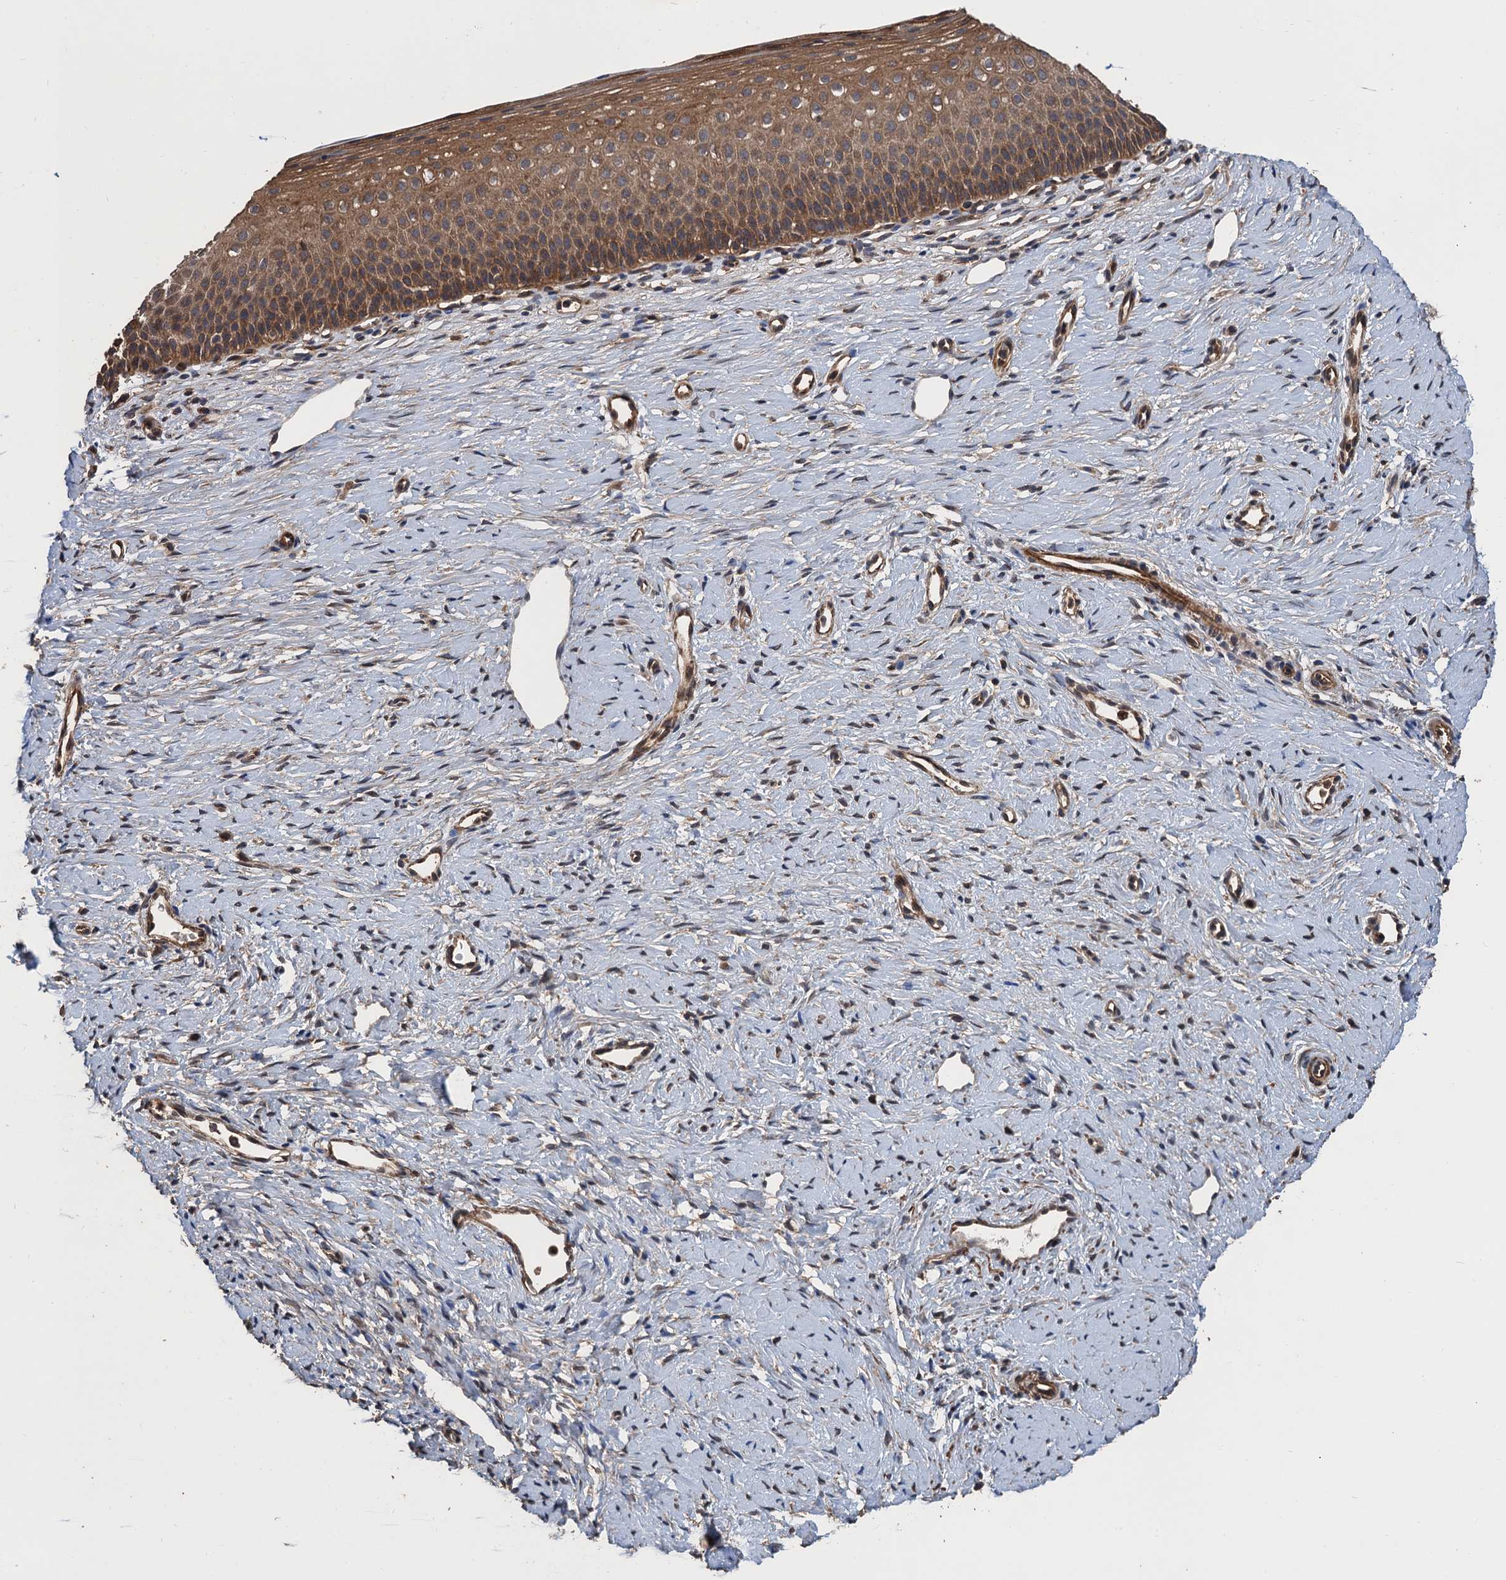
{"staining": {"intensity": "moderate", "quantity": ">75%", "location": "cytoplasmic/membranous"}, "tissue": "cervix", "cell_type": "Glandular cells", "image_type": "normal", "snomed": [{"axis": "morphology", "description": "Normal tissue, NOS"}, {"axis": "topography", "description": "Cervix"}], "caption": "IHC photomicrograph of unremarkable cervix: human cervix stained using immunohistochemistry (IHC) shows medium levels of moderate protein expression localized specifically in the cytoplasmic/membranous of glandular cells, appearing as a cytoplasmic/membranous brown color.", "gene": "PPP4R1", "patient": {"sex": "female", "age": 36}}